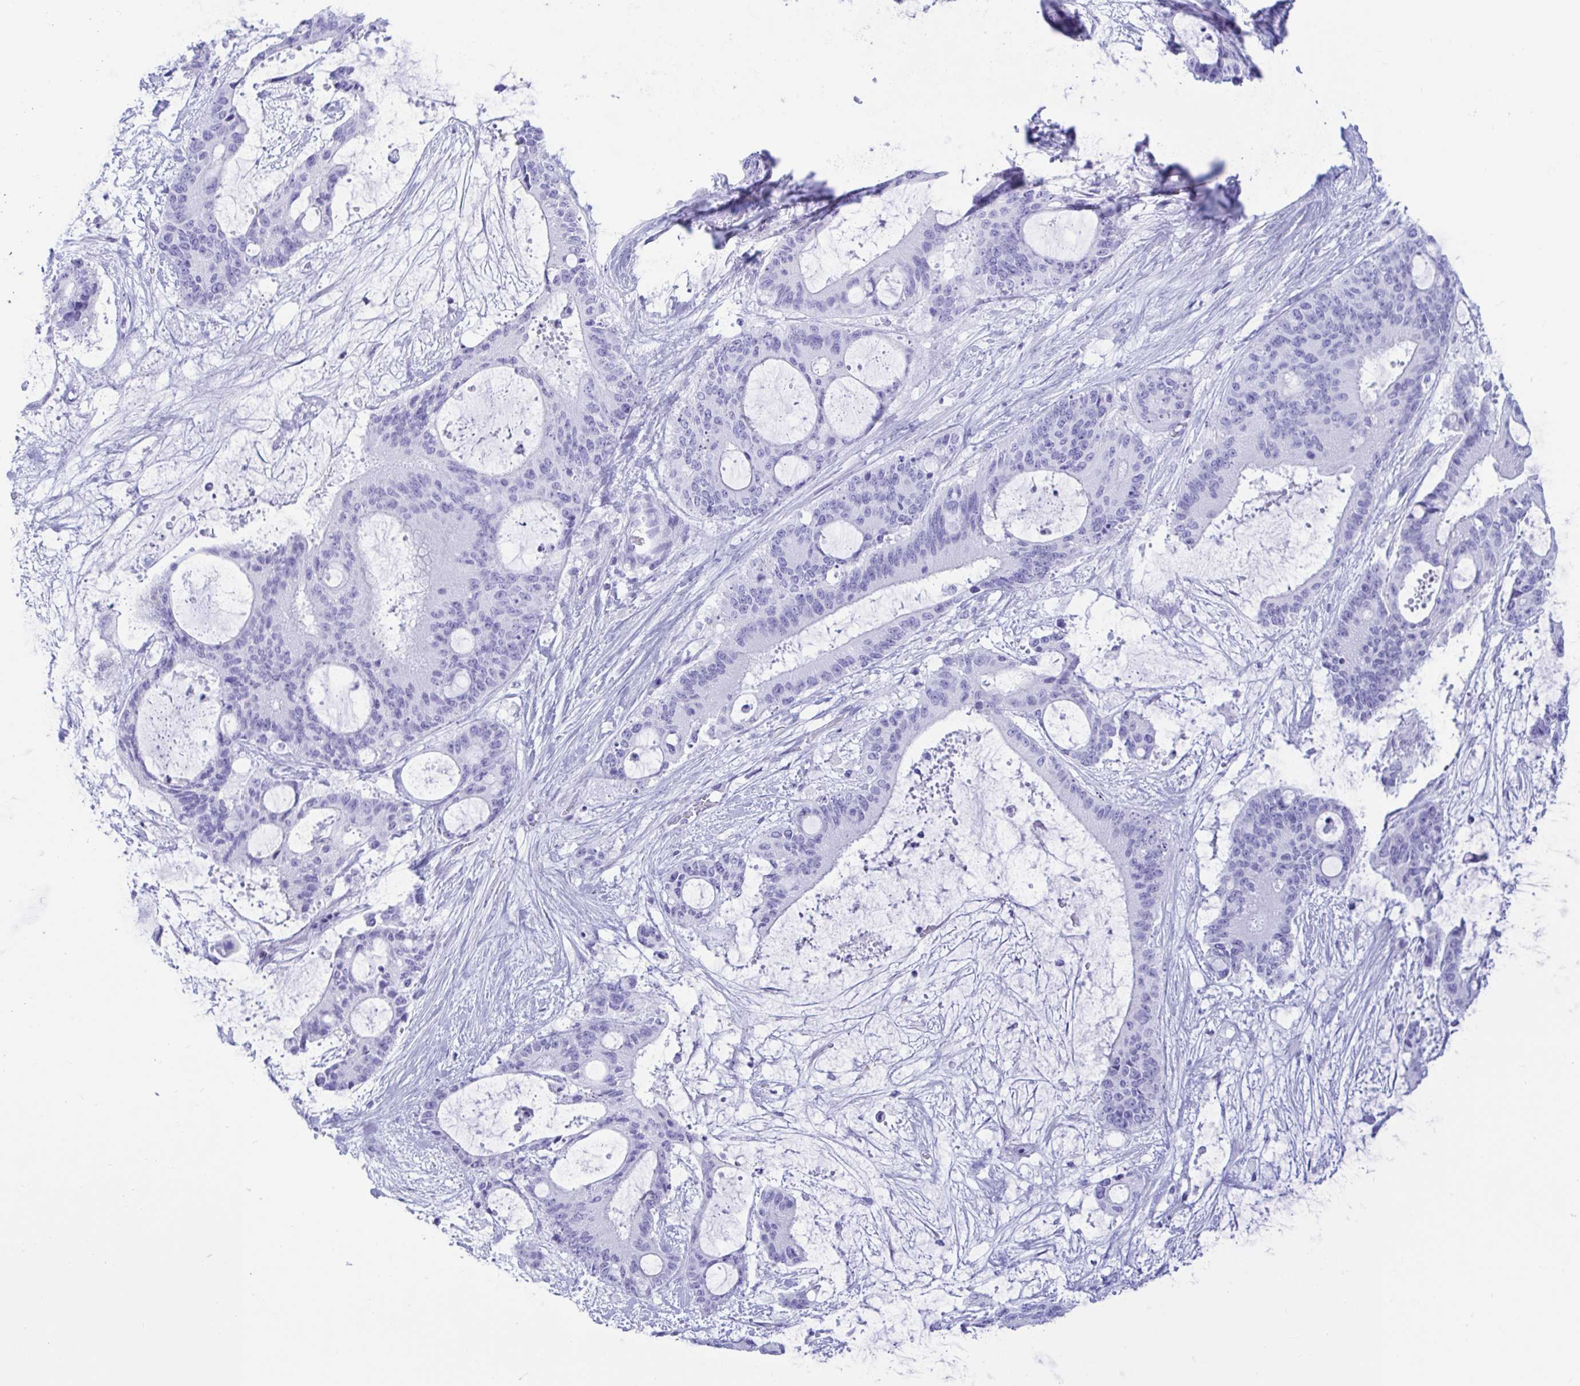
{"staining": {"intensity": "negative", "quantity": "none", "location": "none"}, "tissue": "liver cancer", "cell_type": "Tumor cells", "image_type": "cancer", "snomed": [{"axis": "morphology", "description": "Normal tissue, NOS"}, {"axis": "morphology", "description": "Cholangiocarcinoma"}, {"axis": "topography", "description": "Liver"}, {"axis": "topography", "description": "Peripheral nerve tissue"}], "caption": "Immunohistochemical staining of human liver cancer reveals no significant staining in tumor cells.", "gene": "CD5", "patient": {"sex": "female", "age": 73}}